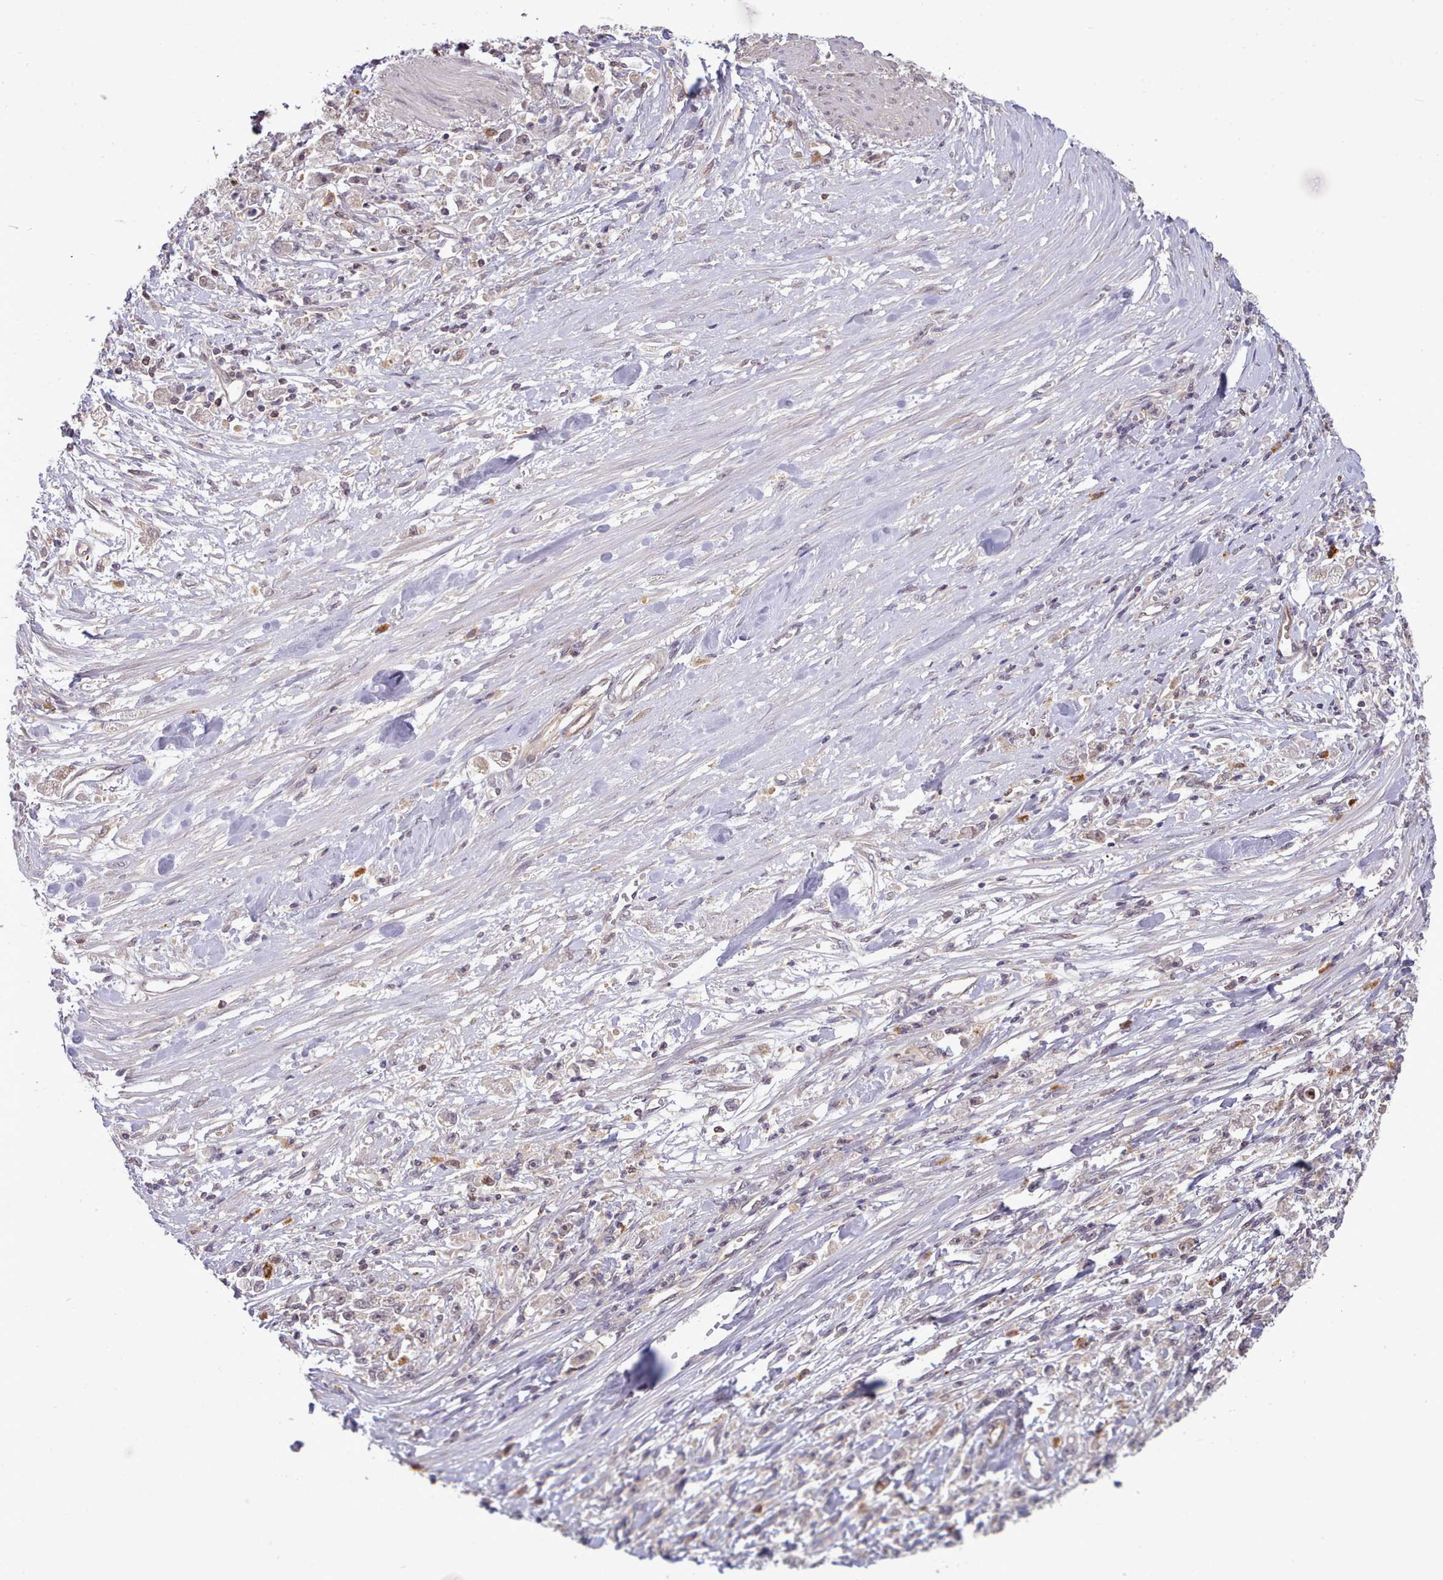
{"staining": {"intensity": "negative", "quantity": "none", "location": "none"}, "tissue": "stomach cancer", "cell_type": "Tumor cells", "image_type": "cancer", "snomed": [{"axis": "morphology", "description": "Adenocarcinoma, NOS"}, {"axis": "topography", "description": "Stomach"}], "caption": "A histopathology image of stomach cancer stained for a protein exhibits no brown staining in tumor cells. The staining is performed using DAB (3,3'-diaminobenzidine) brown chromogen with nuclei counter-stained in using hematoxylin.", "gene": "ARL17A", "patient": {"sex": "female", "age": 59}}